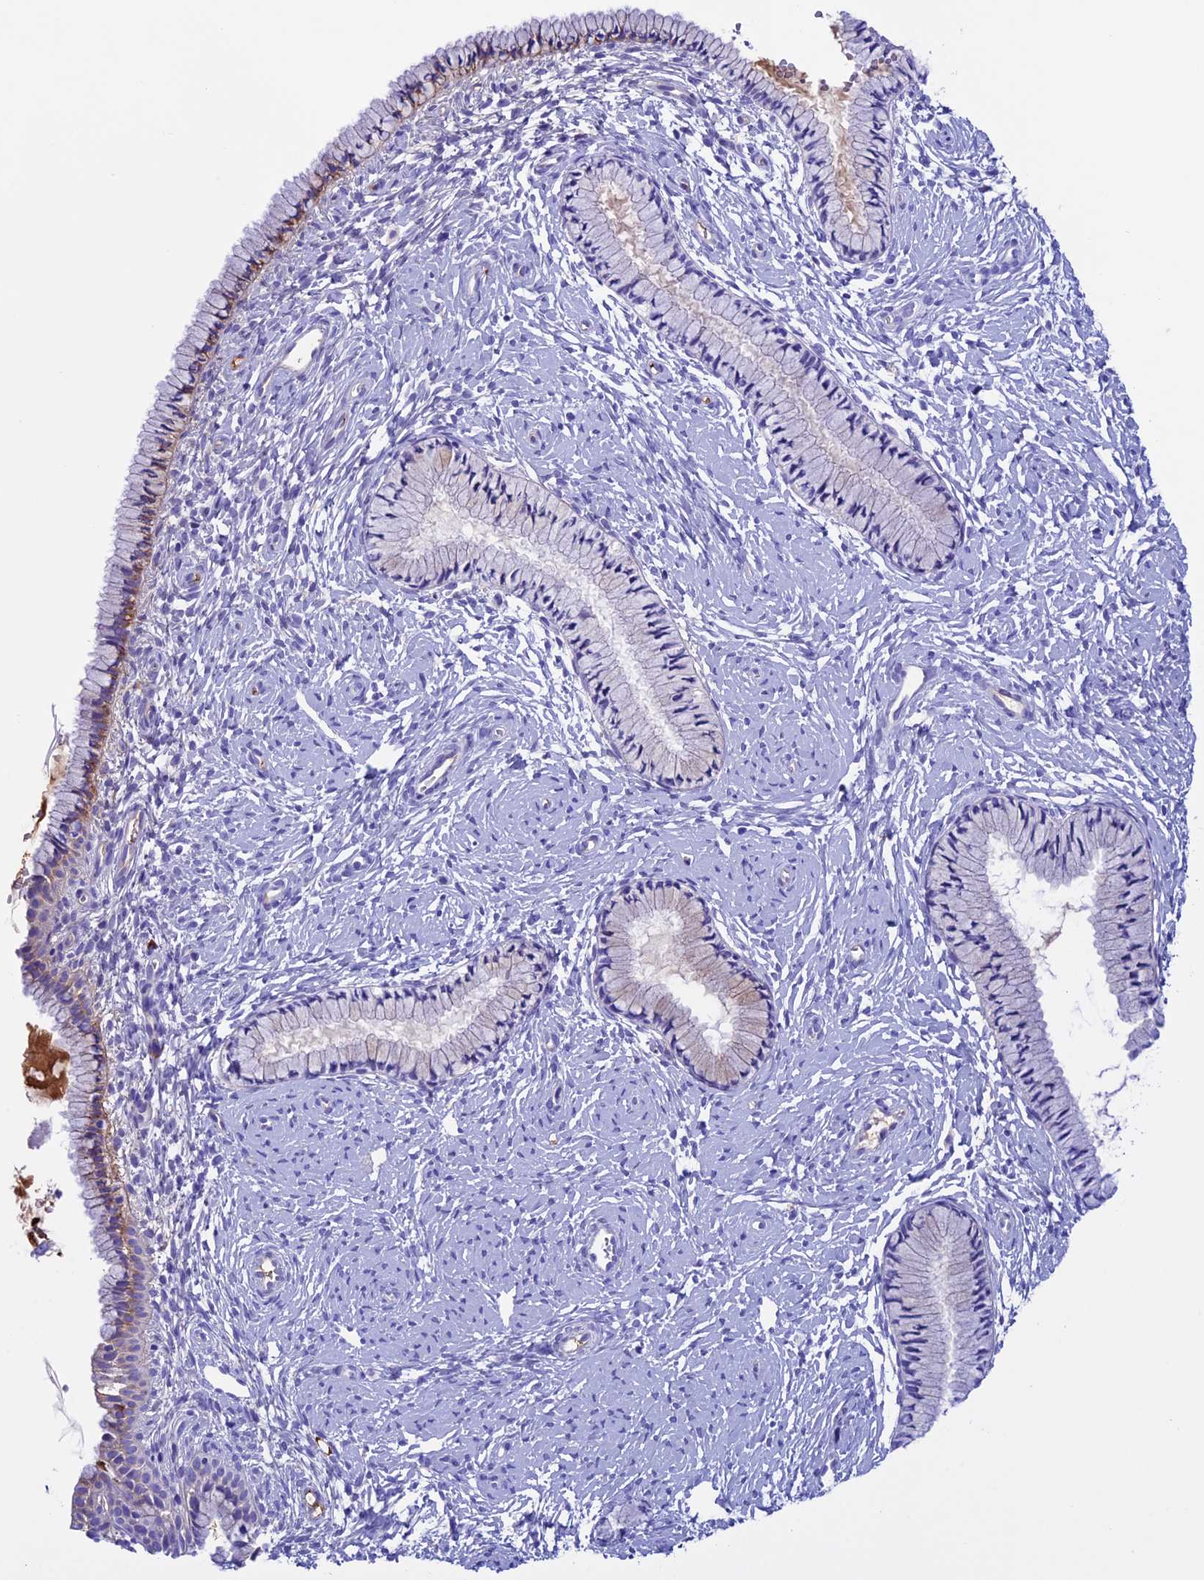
{"staining": {"intensity": "moderate", "quantity": "<25%", "location": "cytoplasmic/membranous"}, "tissue": "cervix", "cell_type": "Glandular cells", "image_type": "normal", "snomed": [{"axis": "morphology", "description": "Normal tissue, NOS"}, {"axis": "topography", "description": "Cervix"}], "caption": "Immunohistochemical staining of unremarkable cervix displays low levels of moderate cytoplasmic/membranous positivity in about <25% of glandular cells. (DAB (3,3'-diaminobenzidine) IHC, brown staining for protein, blue staining for nuclei).", "gene": "IGSF6", "patient": {"sex": "female", "age": 33}}